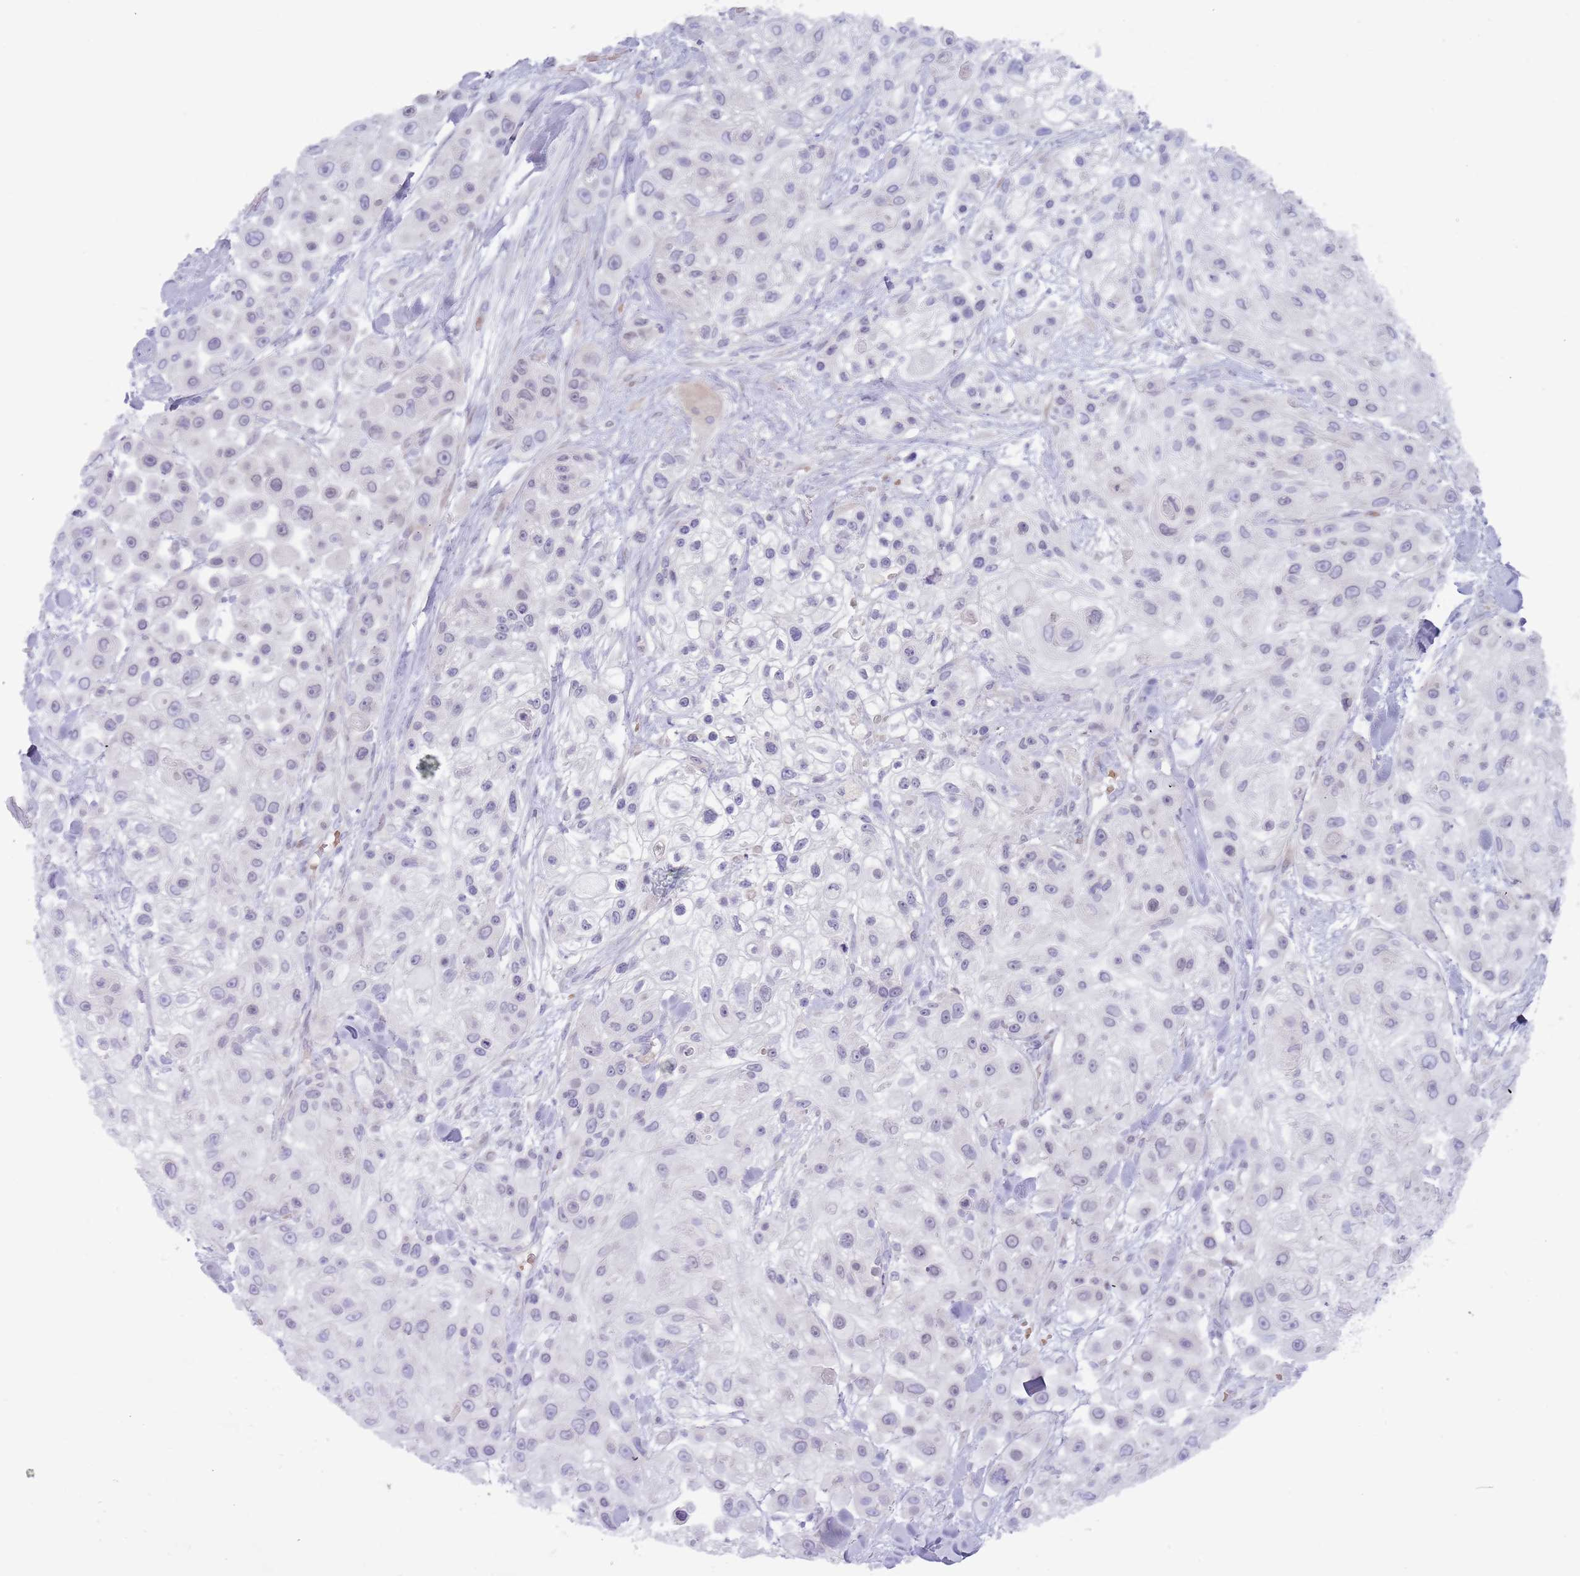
{"staining": {"intensity": "negative", "quantity": "none", "location": "none"}, "tissue": "skin cancer", "cell_type": "Tumor cells", "image_type": "cancer", "snomed": [{"axis": "morphology", "description": "Squamous cell carcinoma, NOS"}, {"axis": "topography", "description": "Skin"}], "caption": "Skin cancer (squamous cell carcinoma) was stained to show a protein in brown. There is no significant expression in tumor cells.", "gene": "PRAC1", "patient": {"sex": "male", "age": 67}}